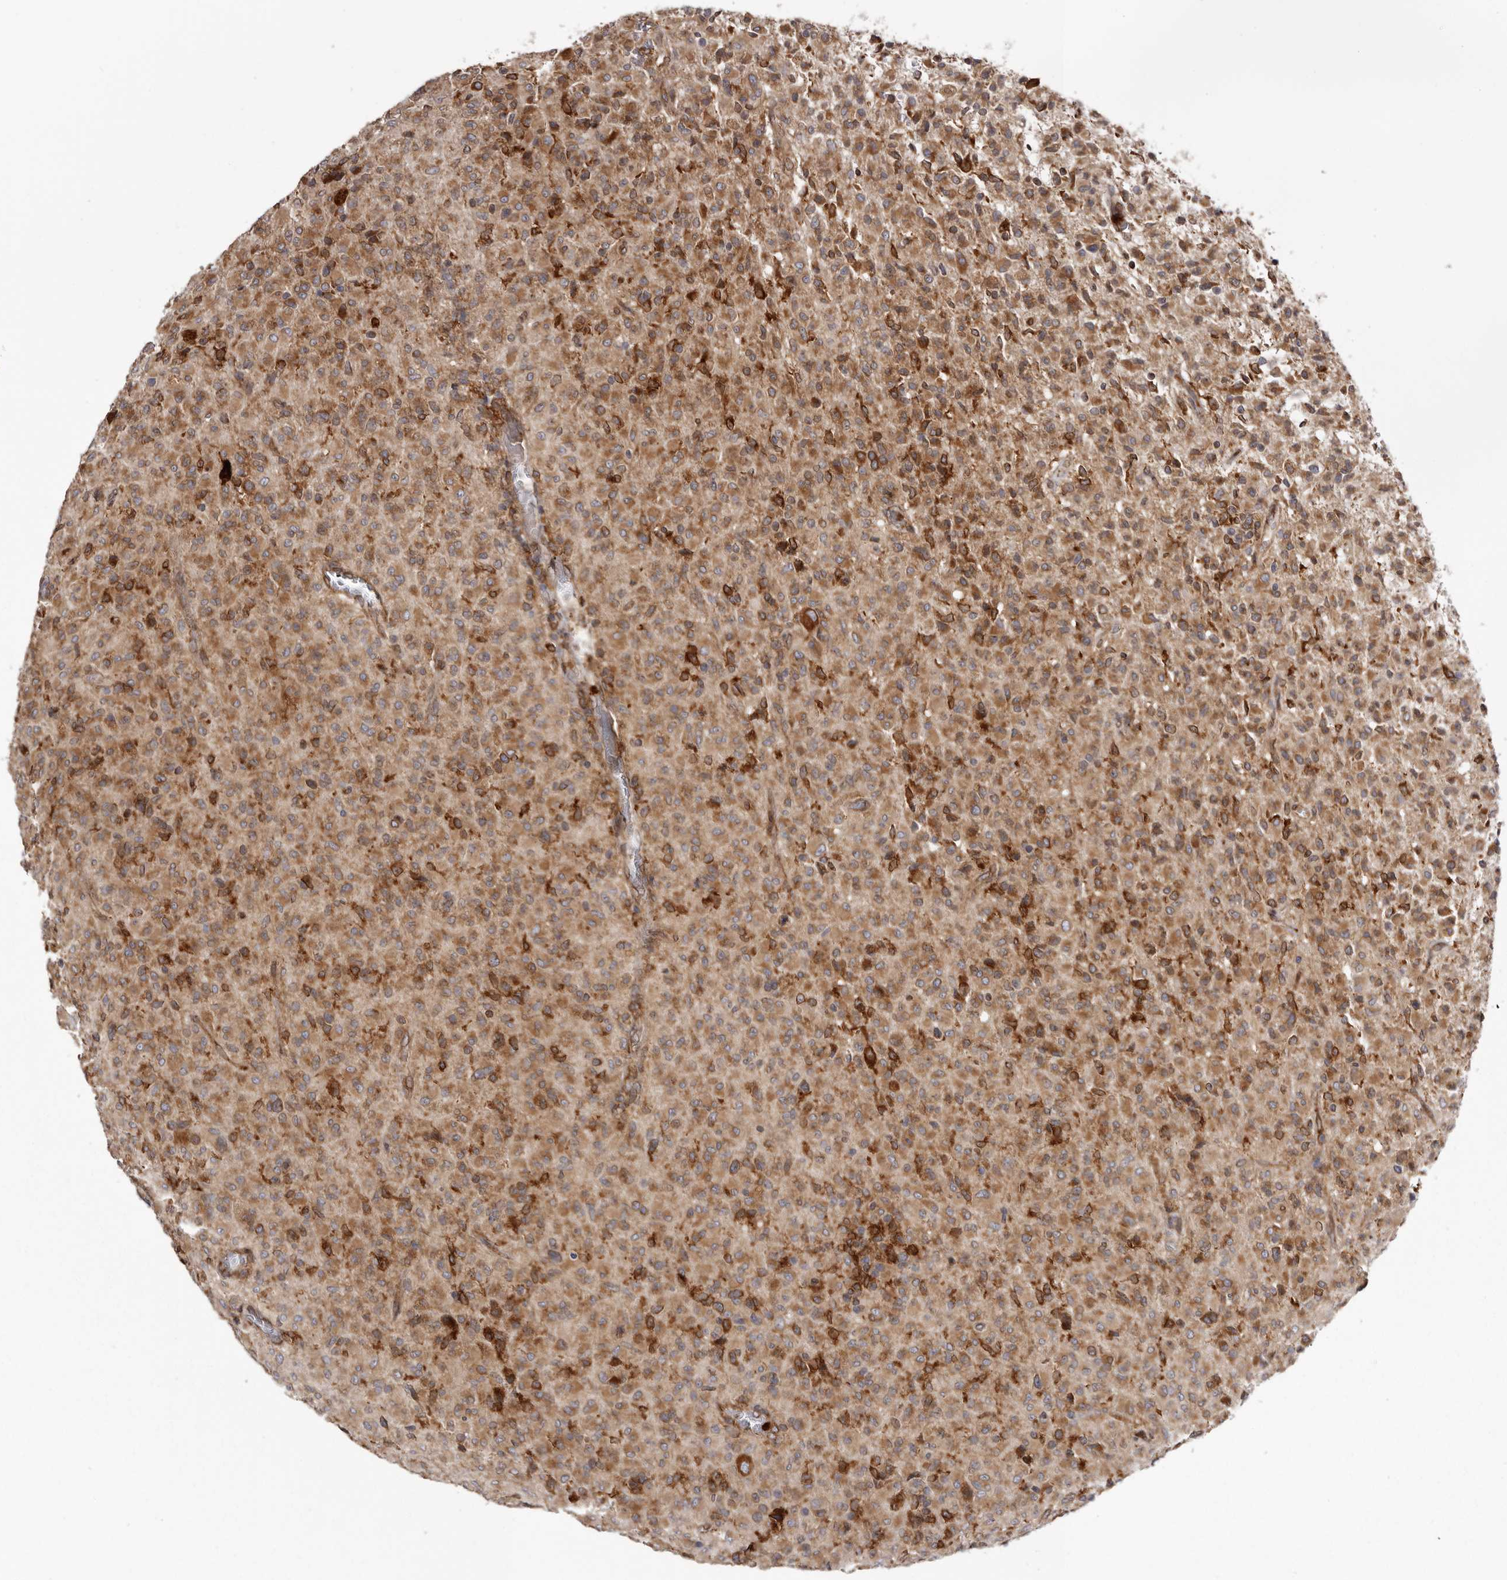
{"staining": {"intensity": "moderate", "quantity": ">75%", "location": "cytoplasmic/membranous"}, "tissue": "glioma", "cell_type": "Tumor cells", "image_type": "cancer", "snomed": [{"axis": "morphology", "description": "Glioma, malignant, High grade"}, {"axis": "topography", "description": "Brain"}], "caption": "High-magnification brightfield microscopy of malignant glioma (high-grade) stained with DAB (brown) and counterstained with hematoxylin (blue). tumor cells exhibit moderate cytoplasmic/membranous positivity is present in approximately>75% of cells. The staining was performed using DAB (3,3'-diaminobenzidine), with brown indicating positive protein expression. Nuclei are stained blue with hematoxylin.", "gene": "C4orf3", "patient": {"sex": "female", "age": 57}}